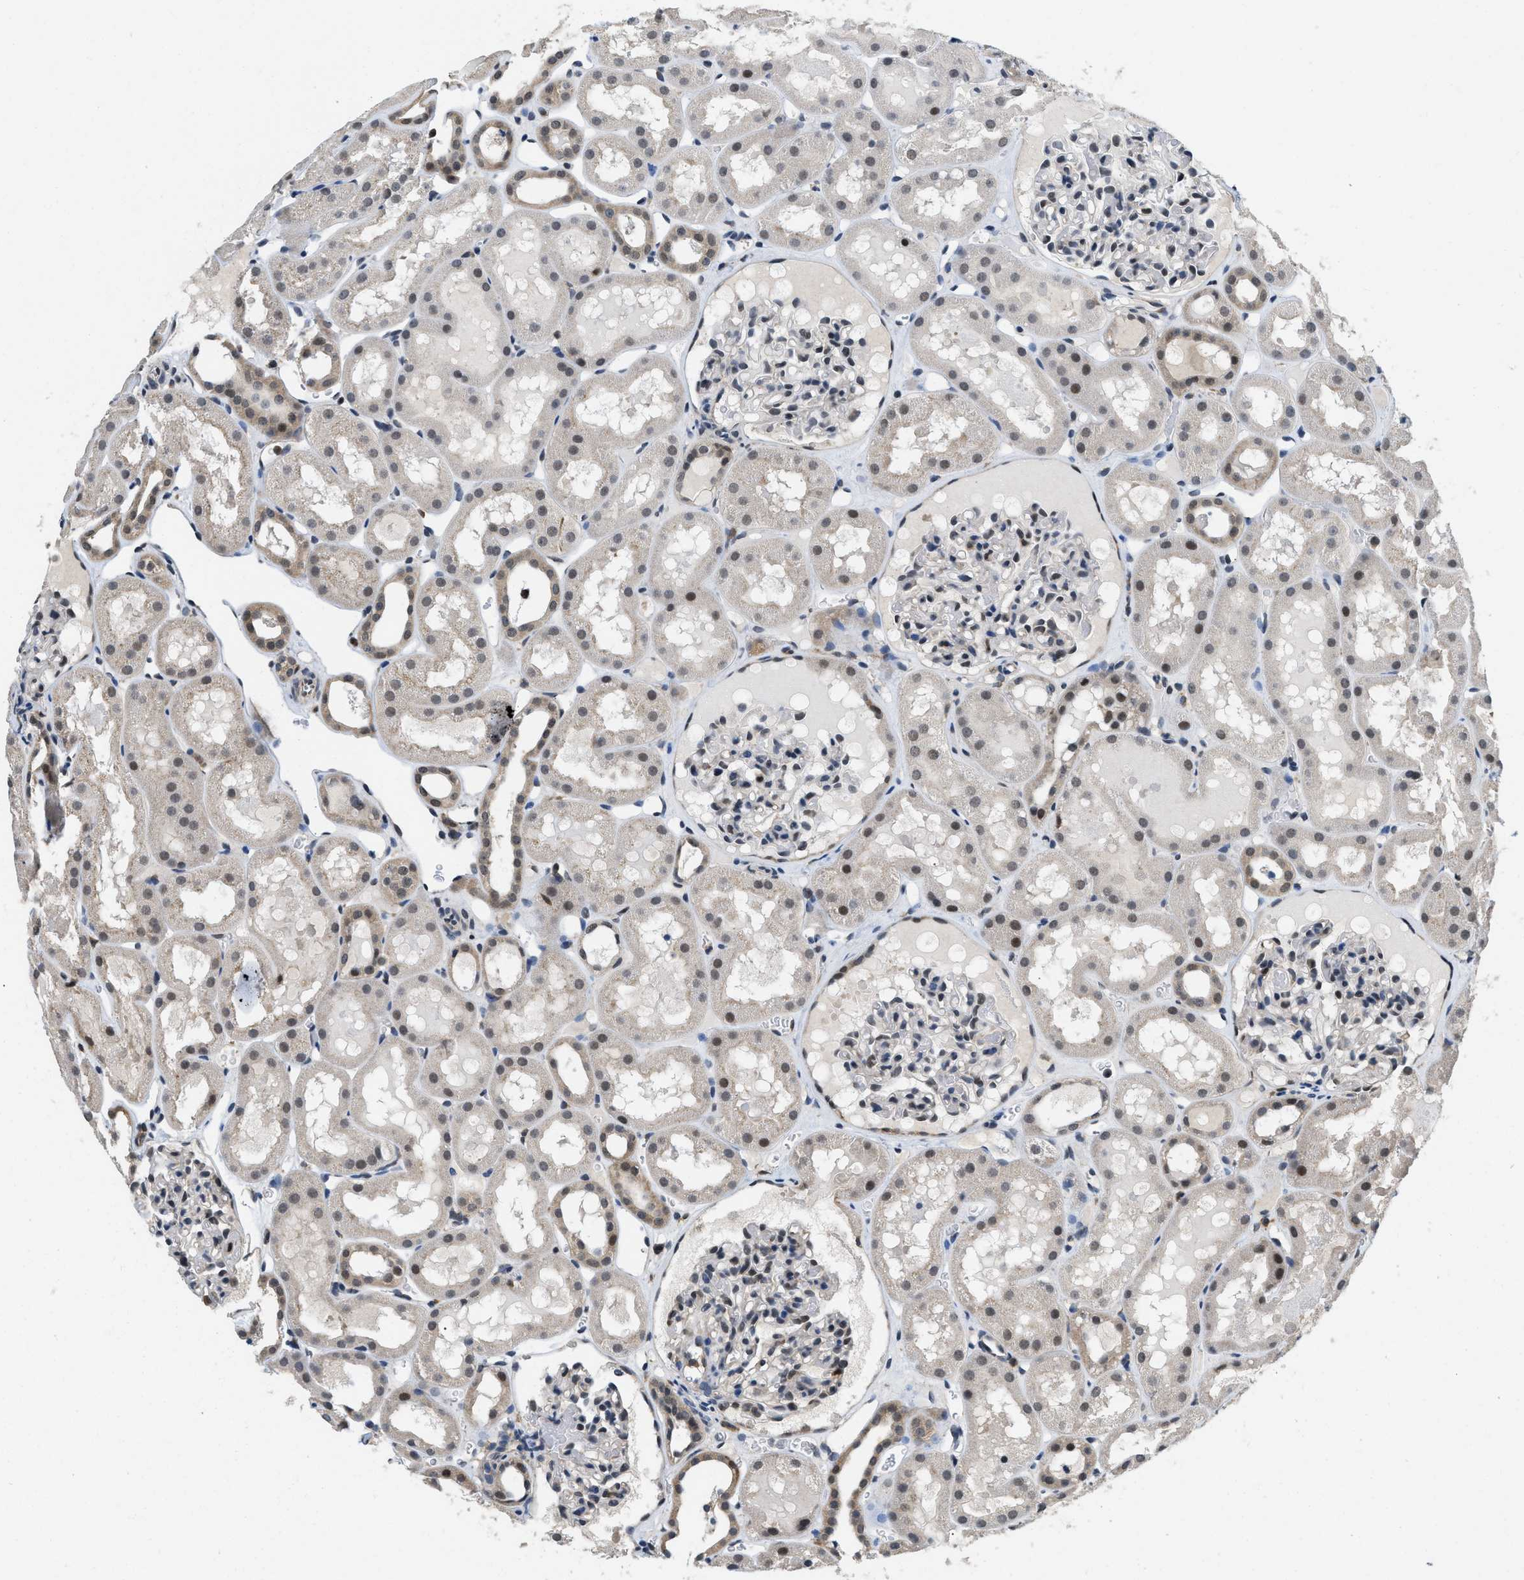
{"staining": {"intensity": "weak", "quantity": "<25%", "location": "nuclear"}, "tissue": "kidney", "cell_type": "Cells in glomeruli", "image_type": "normal", "snomed": [{"axis": "morphology", "description": "Normal tissue, NOS"}, {"axis": "topography", "description": "Kidney"}, {"axis": "topography", "description": "Urinary bladder"}], "caption": "A histopathology image of human kidney is negative for staining in cells in glomeruli. The staining was performed using DAB to visualize the protein expression in brown, while the nuclei were stained in blue with hematoxylin (Magnification: 20x).", "gene": "ATF7IP", "patient": {"sex": "male", "age": 16}}